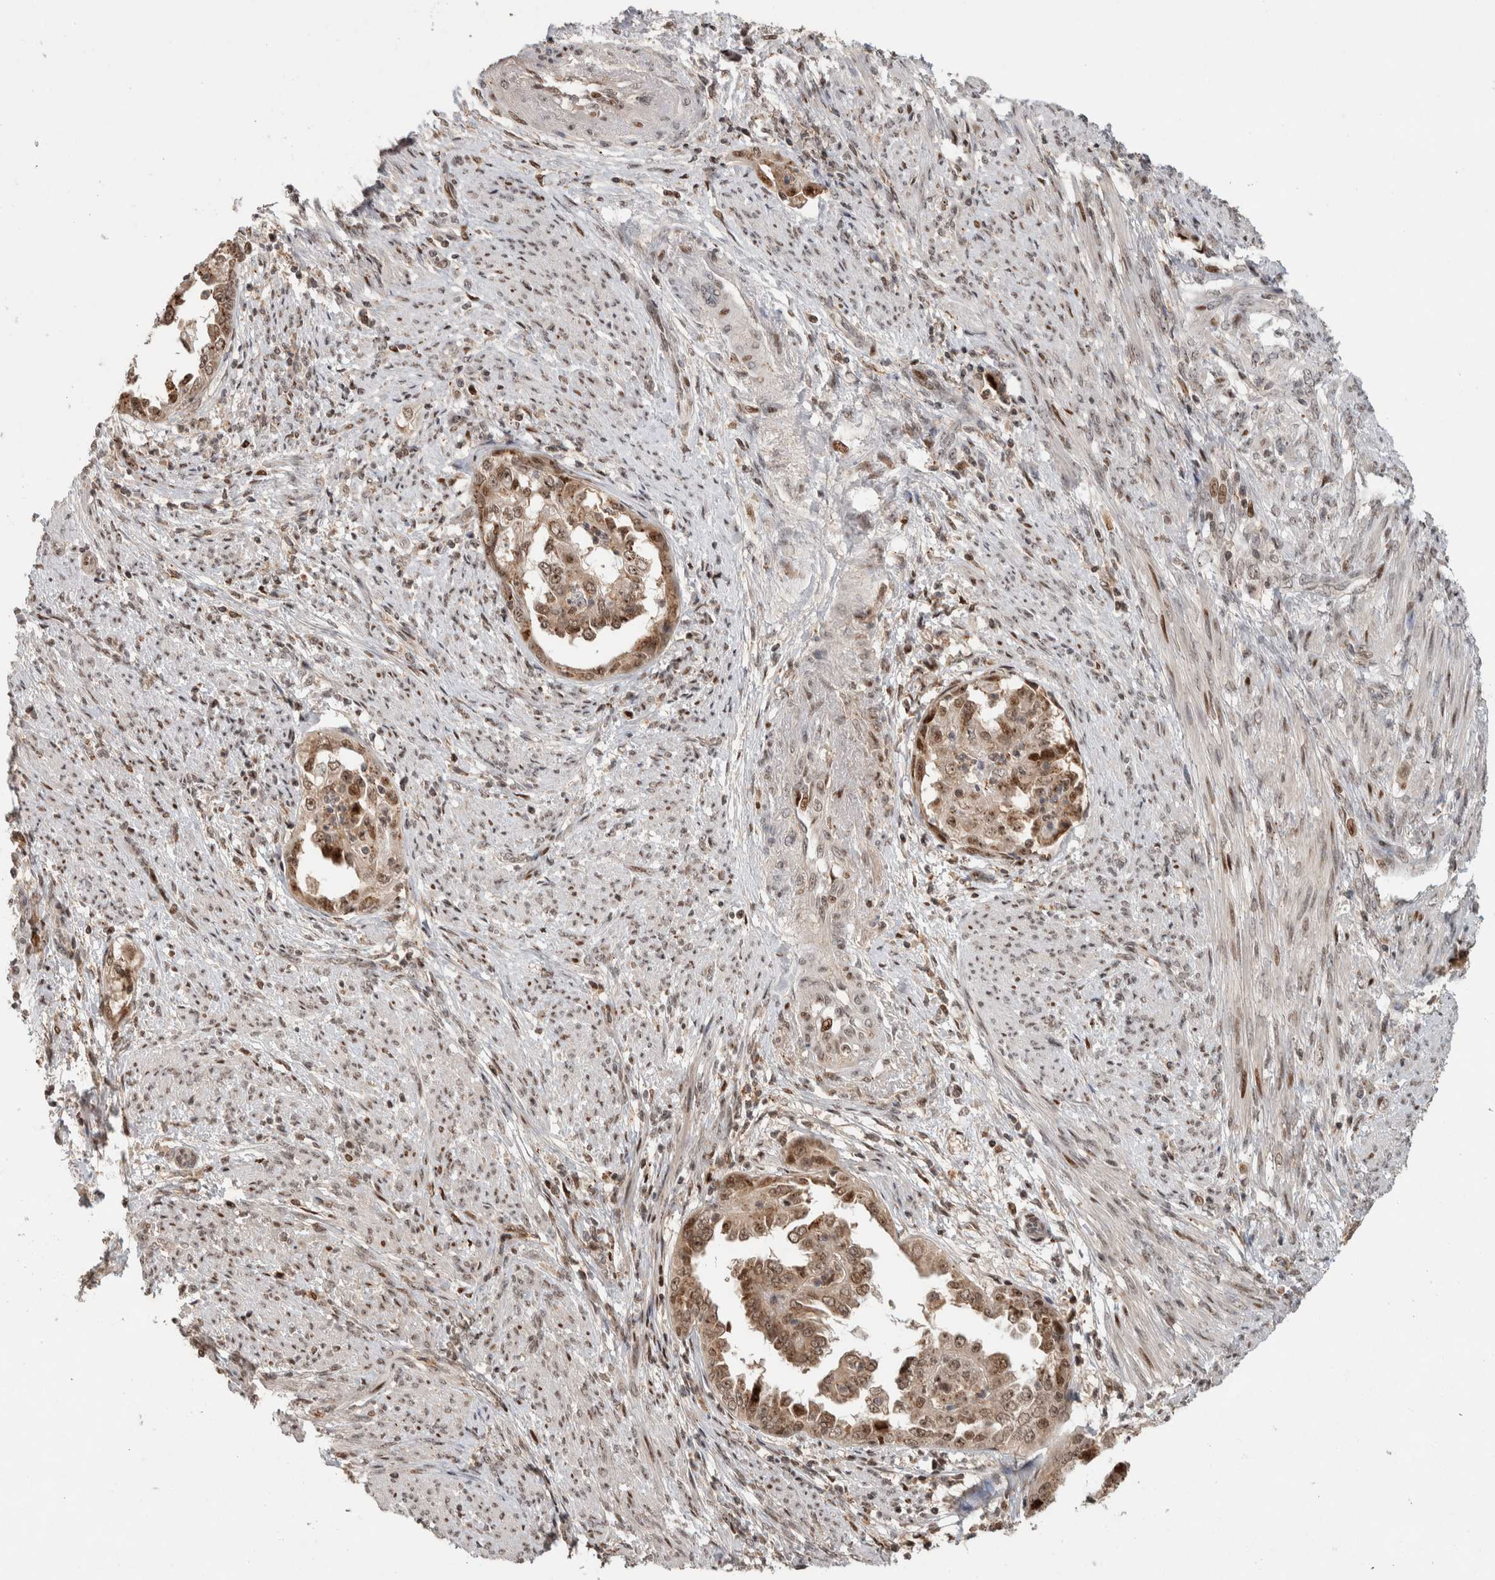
{"staining": {"intensity": "weak", "quantity": ">75%", "location": "cytoplasmic/membranous,nuclear"}, "tissue": "endometrial cancer", "cell_type": "Tumor cells", "image_type": "cancer", "snomed": [{"axis": "morphology", "description": "Adenocarcinoma, NOS"}, {"axis": "topography", "description": "Endometrium"}], "caption": "Immunohistochemistry (IHC) (DAB (3,3'-diaminobenzidine)) staining of endometrial adenocarcinoma exhibits weak cytoplasmic/membranous and nuclear protein expression in approximately >75% of tumor cells.", "gene": "ZNF521", "patient": {"sex": "female", "age": 85}}